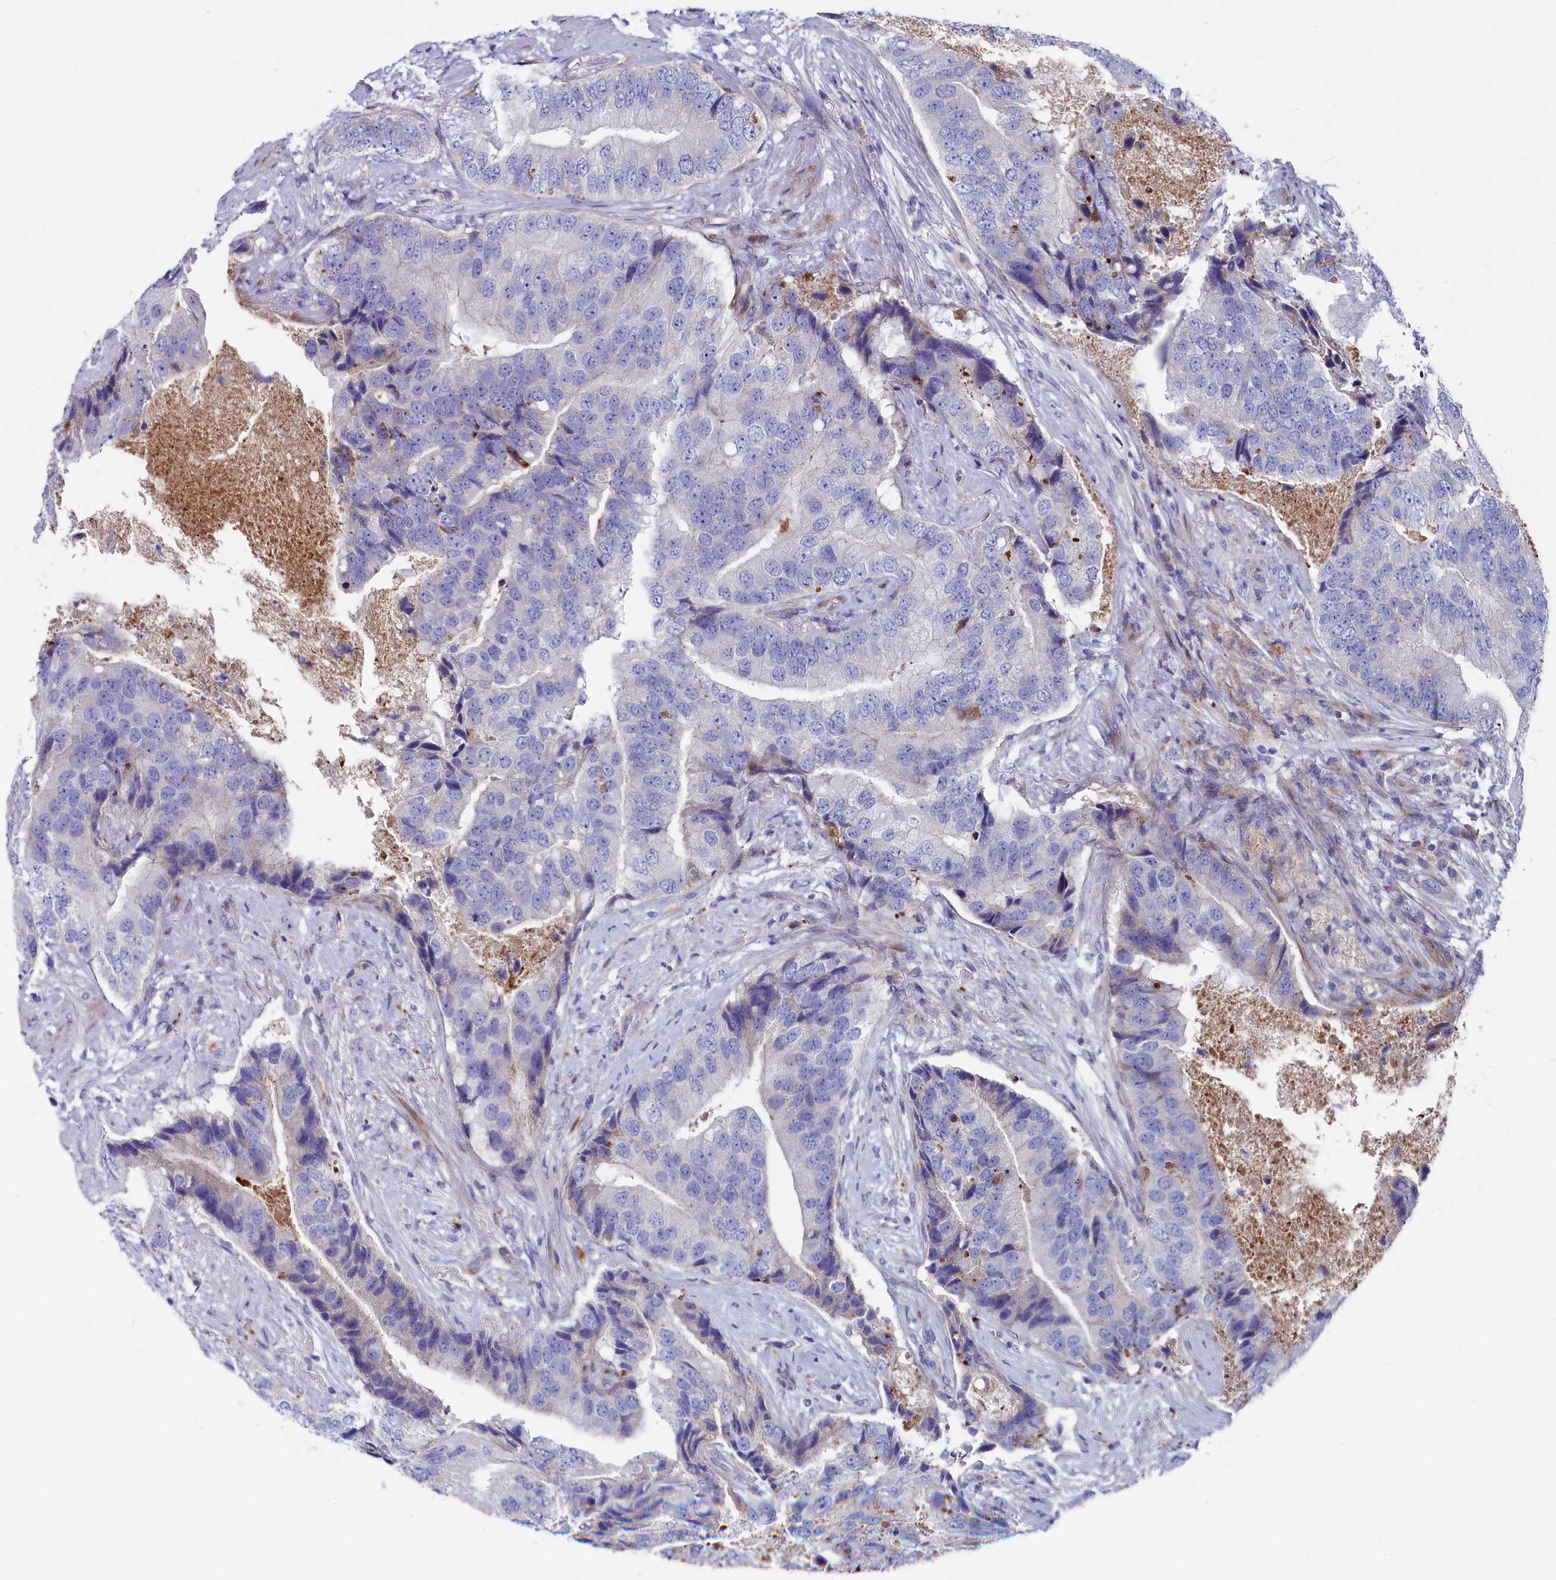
{"staining": {"intensity": "moderate", "quantity": "<25%", "location": "cytoplasmic/membranous"}, "tissue": "prostate cancer", "cell_type": "Tumor cells", "image_type": "cancer", "snomed": [{"axis": "morphology", "description": "Adenocarcinoma, High grade"}, {"axis": "topography", "description": "Prostate"}], "caption": "Adenocarcinoma (high-grade) (prostate) was stained to show a protein in brown. There is low levels of moderate cytoplasmic/membranous staining in about <25% of tumor cells.", "gene": "NUDT7", "patient": {"sex": "male", "age": 70}}